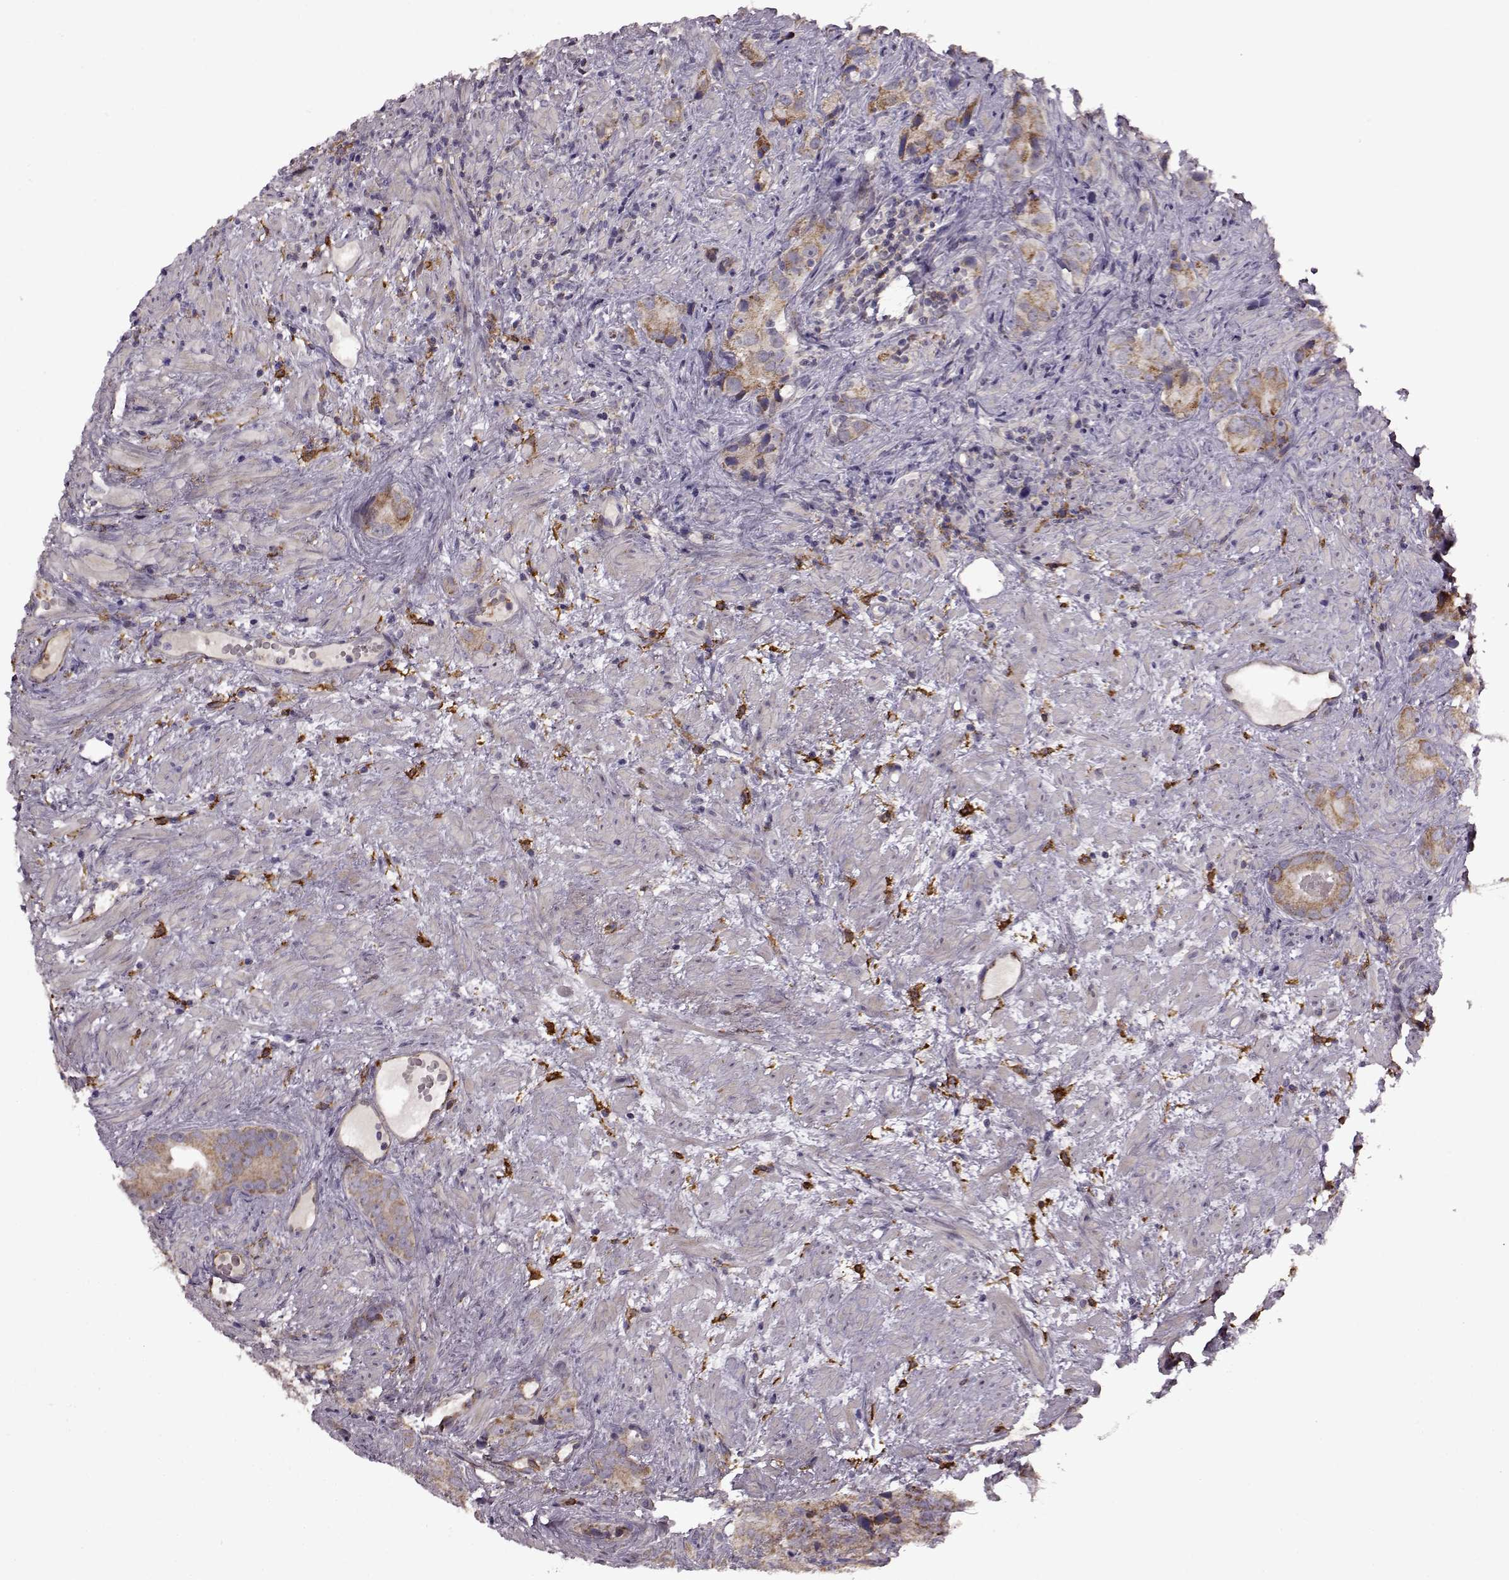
{"staining": {"intensity": "moderate", "quantity": ">75%", "location": "cytoplasmic/membranous"}, "tissue": "prostate cancer", "cell_type": "Tumor cells", "image_type": "cancer", "snomed": [{"axis": "morphology", "description": "Adenocarcinoma, High grade"}, {"axis": "topography", "description": "Prostate"}], "caption": "Tumor cells show medium levels of moderate cytoplasmic/membranous positivity in about >75% of cells in high-grade adenocarcinoma (prostate). Nuclei are stained in blue.", "gene": "MTSS1", "patient": {"sex": "male", "age": 90}}